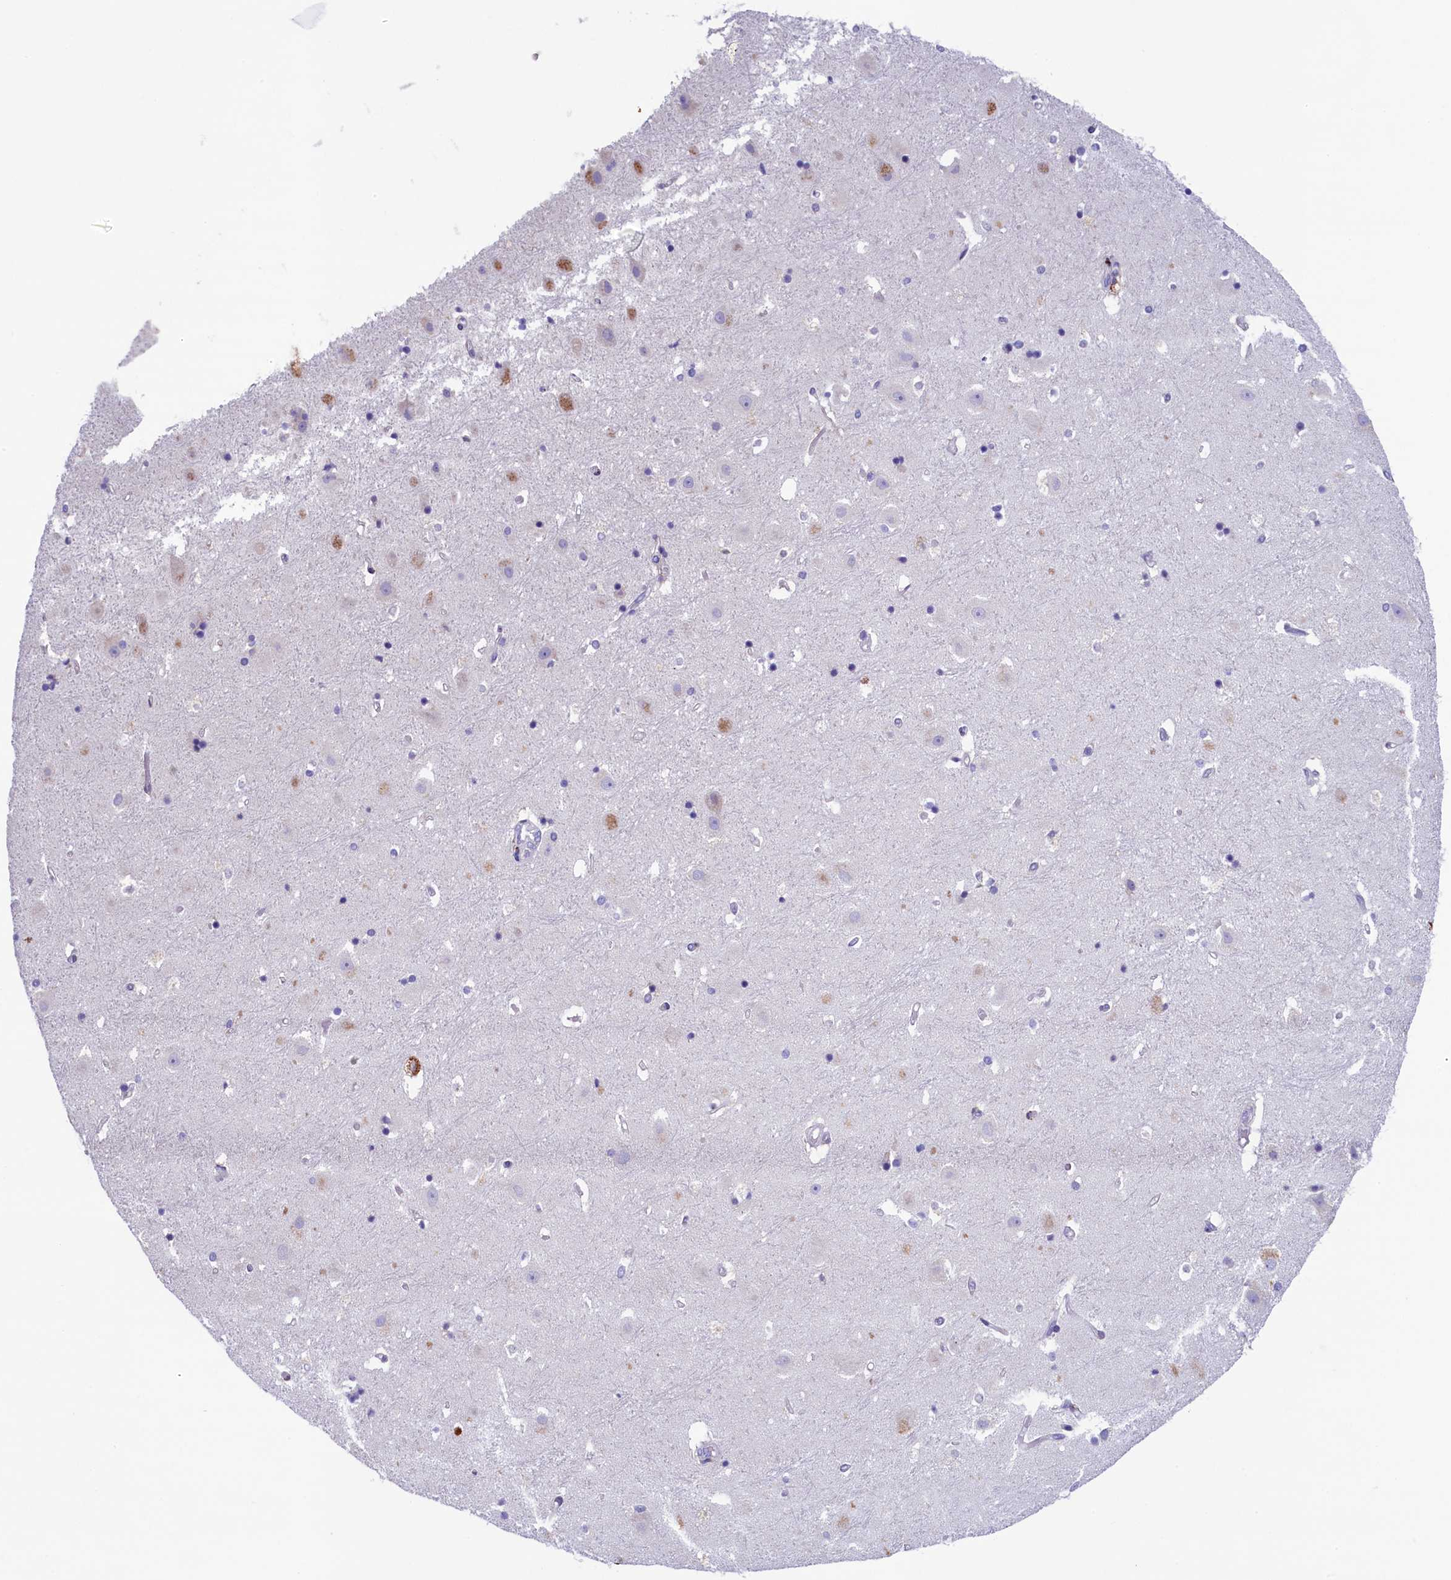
{"staining": {"intensity": "negative", "quantity": "none", "location": "none"}, "tissue": "hippocampus", "cell_type": "Glial cells", "image_type": "normal", "snomed": [{"axis": "morphology", "description": "Normal tissue, NOS"}, {"axis": "topography", "description": "Hippocampus"}], "caption": "Protein analysis of benign hippocampus displays no significant staining in glial cells. (Immunohistochemistry (ihc), brightfield microscopy, high magnification).", "gene": "KRBOX5", "patient": {"sex": "female", "age": 52}}